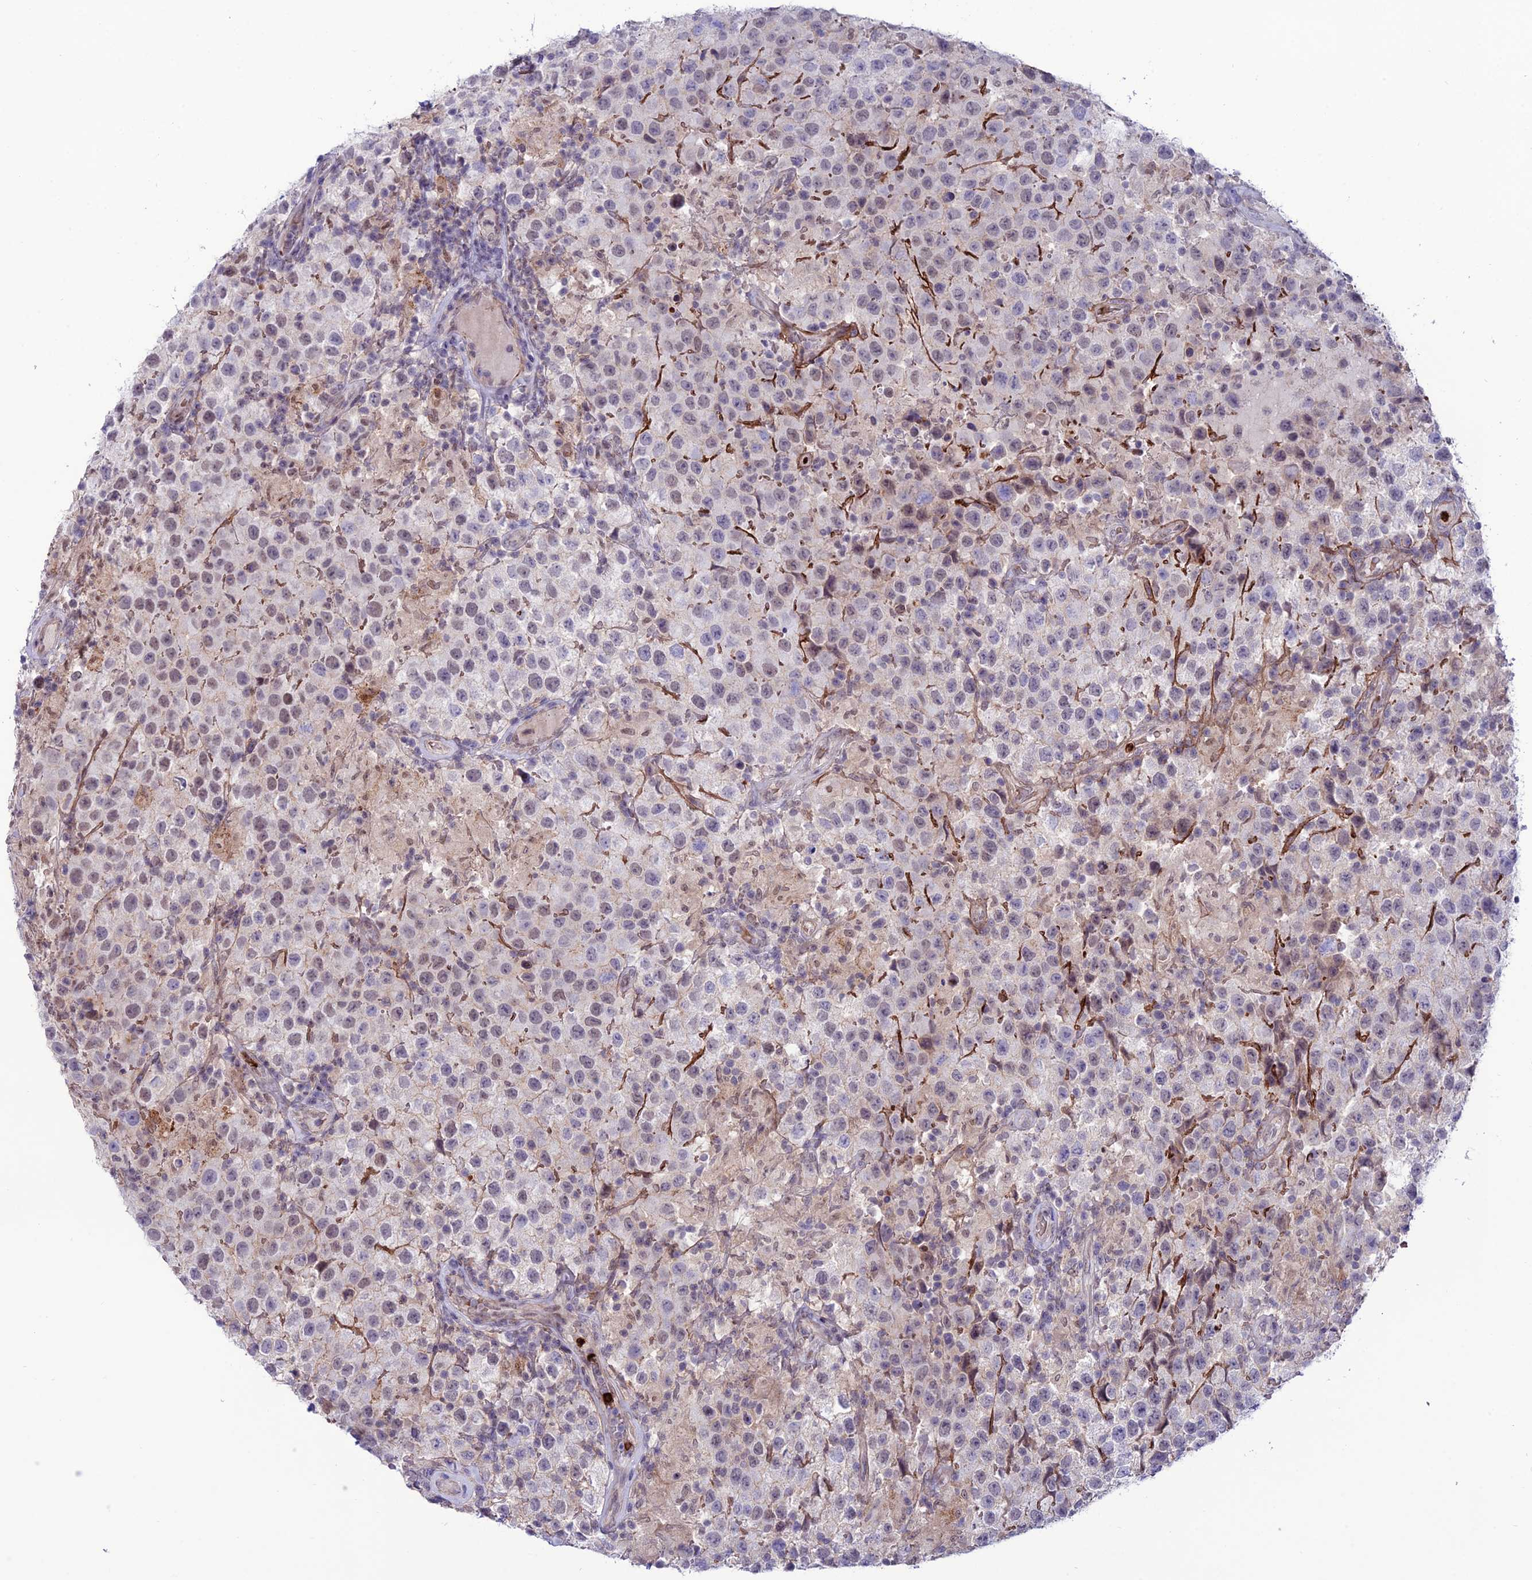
{"staining": {"intensity": "weak", "quantity": "<25%", "location": "nuclear"}, "tissue": "testis cancer", "cell_type": "Tumor cells", "image_type": "cancer", "snomed": [{"axis": "morphology", "description": "Seminoma, NOS"}, {"axis": "morphology", "description": "Carcinoma, Embryonal, NOS"}, {"axis": "topography", "description": "Testis"}], "caption": "Testis cancer (embryonal carcinoma) was stained to show a protein in brown. There is no significant staining in tumor cells.", "gene": "COL6A6", "patient": {"sex": "male", "age": 41}}